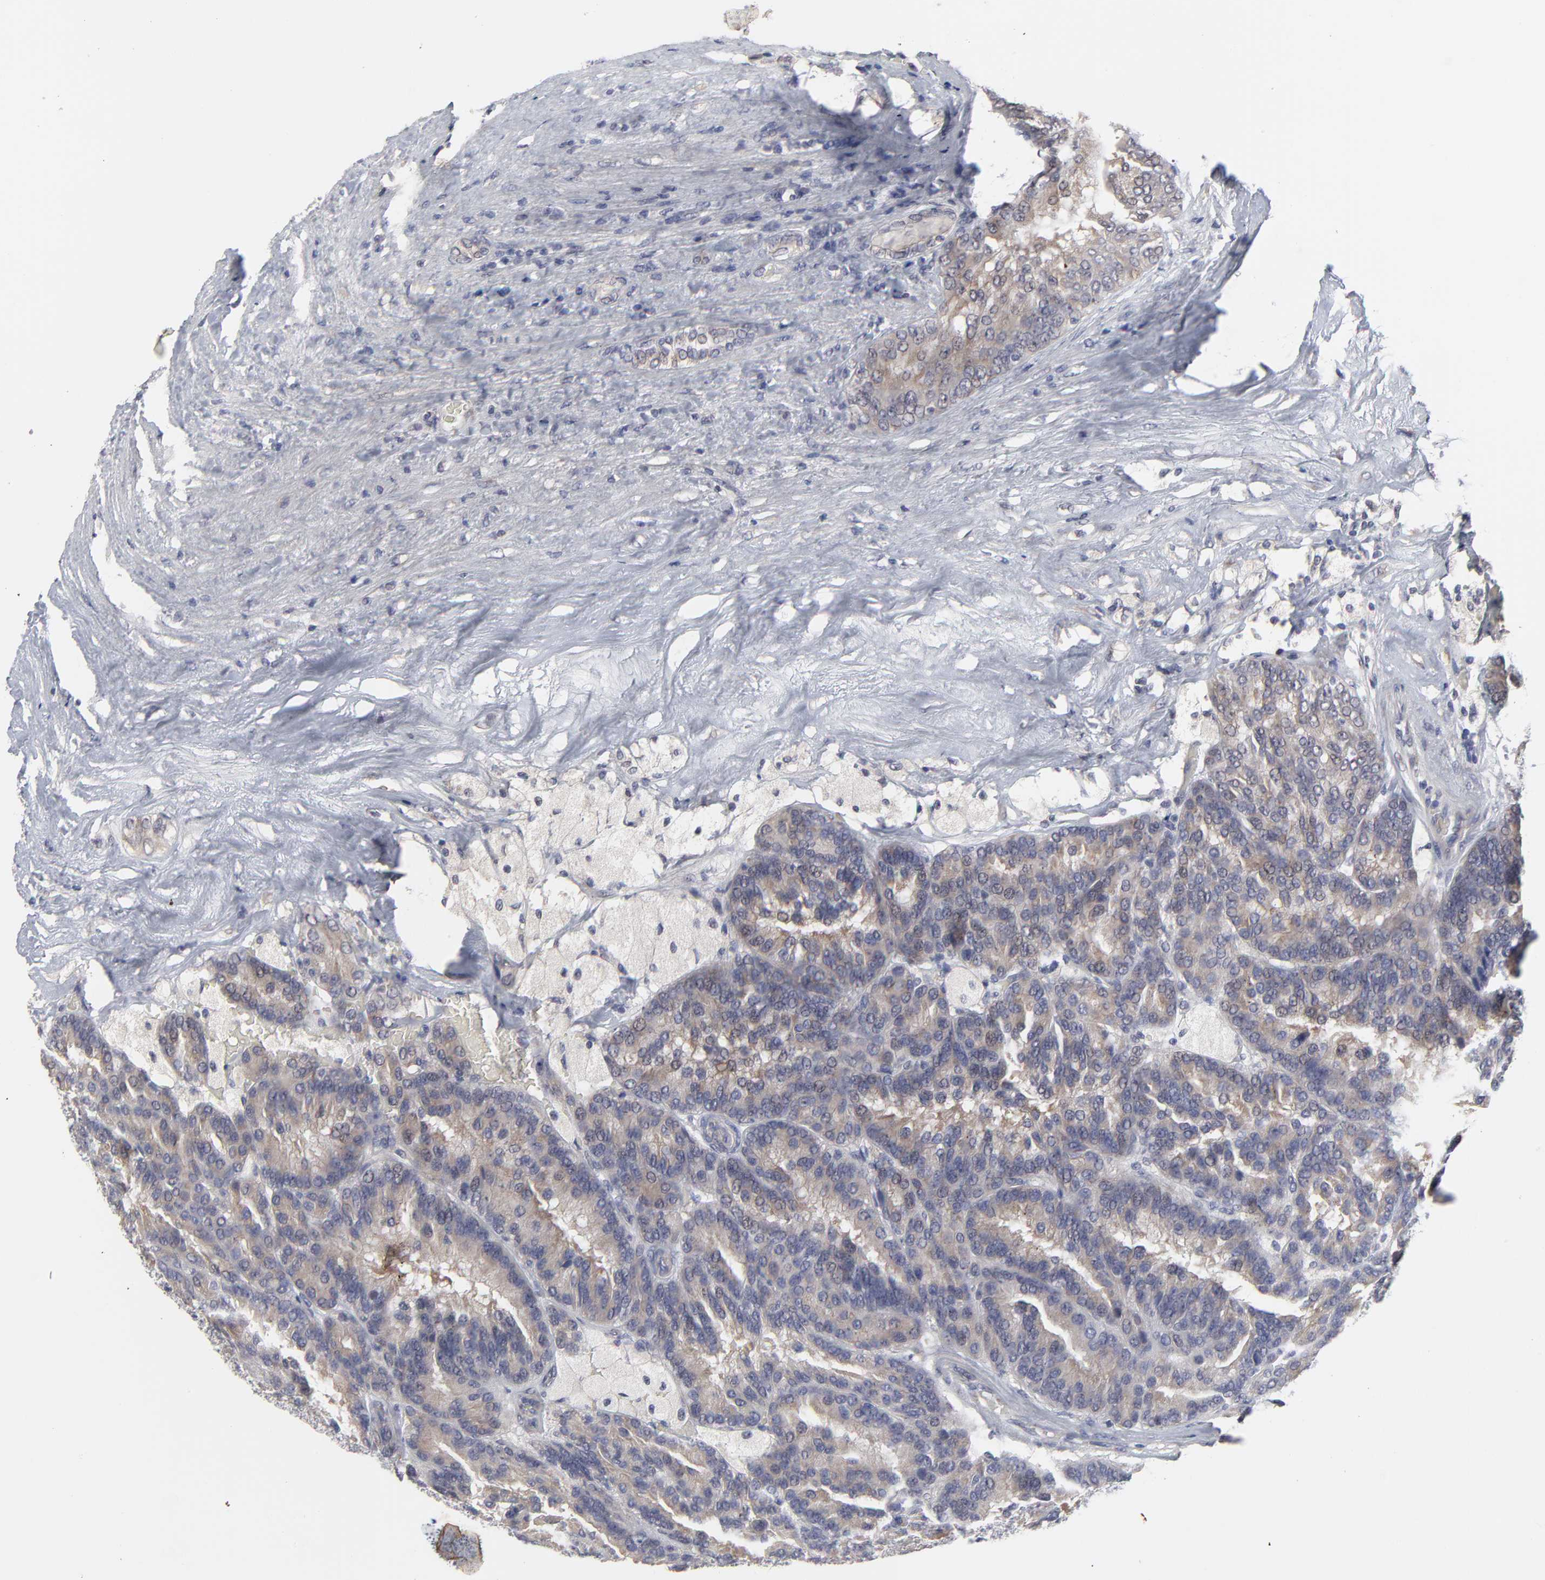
{"staining": {"intensity": "negative", "quantity": "none", "location": "none"}, "tissue": "renal cancer", "cell_type": "Tumor cells", "image_type": "cancer", "snomed": [{"axis": "morphology", "description": "Adenocarcinoma, NOS"}, {"axis": "topography", "description": "Kidney"}], "caption": "A histopathology image of renal adenocarcinoma stained for a protein demonstrates no brown staining in tumor cells.", "gene": "MAGEA10", "patient": {"sex": "male", "age": 46}}